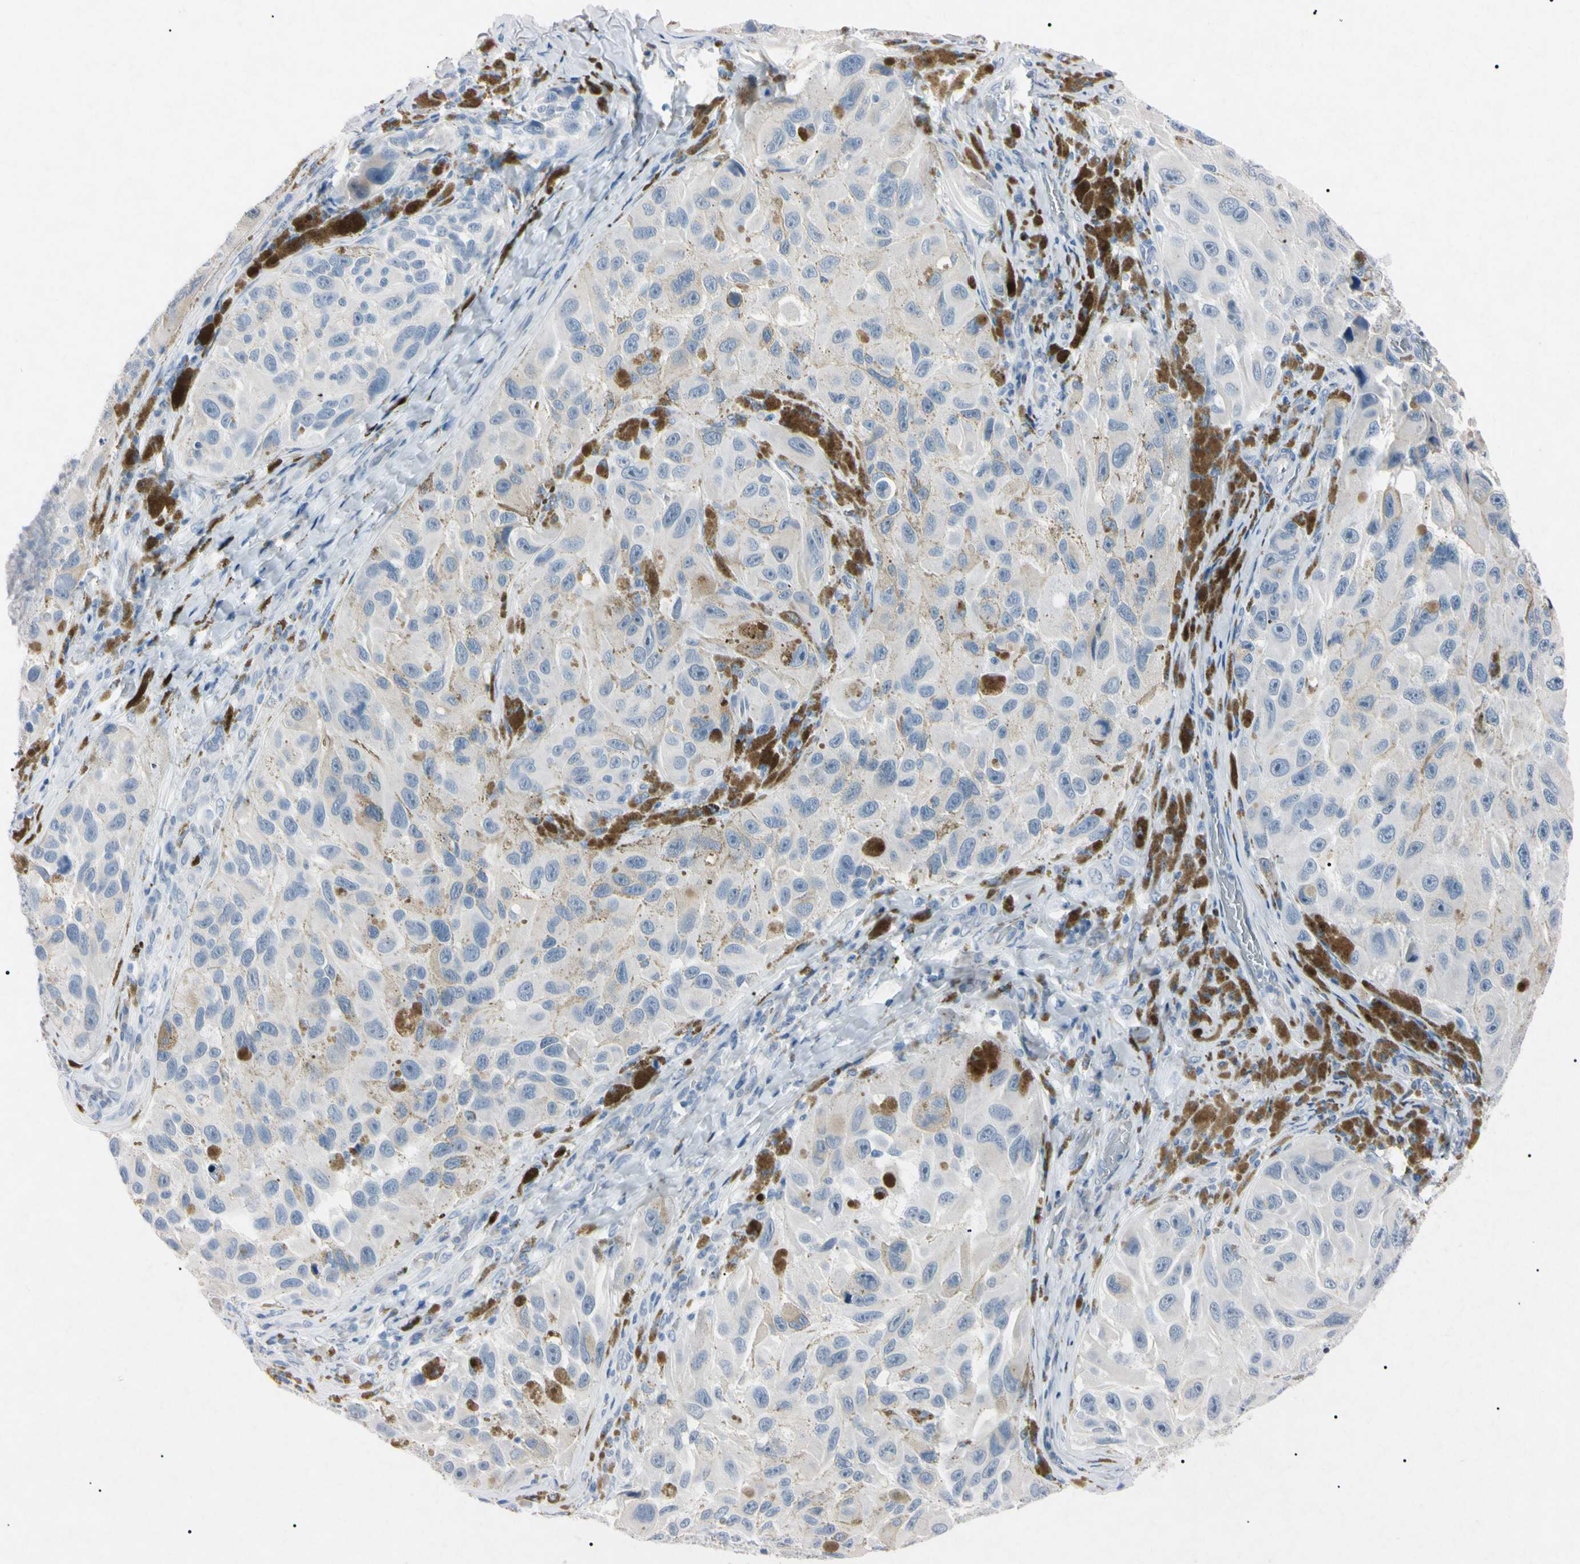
{"staining": {"intensity": "negative", "quantity": "none", "location": "none"}, "tissue": "melanoma", "cell_type": "Tumor cells", "image_type": "cancer", "snomed": [{"axis": "morphology", "description": "Malignant melanoma, NOS"}, {"axis": "topography", "description": "Skin"}], "caption": "This is an immunohistochemistry (IHC) histopathology image of malignant melanoma. There is no positivity in tumor cells.", "gene": "ELN", "patient": {"sex": "female", "age": 73}}